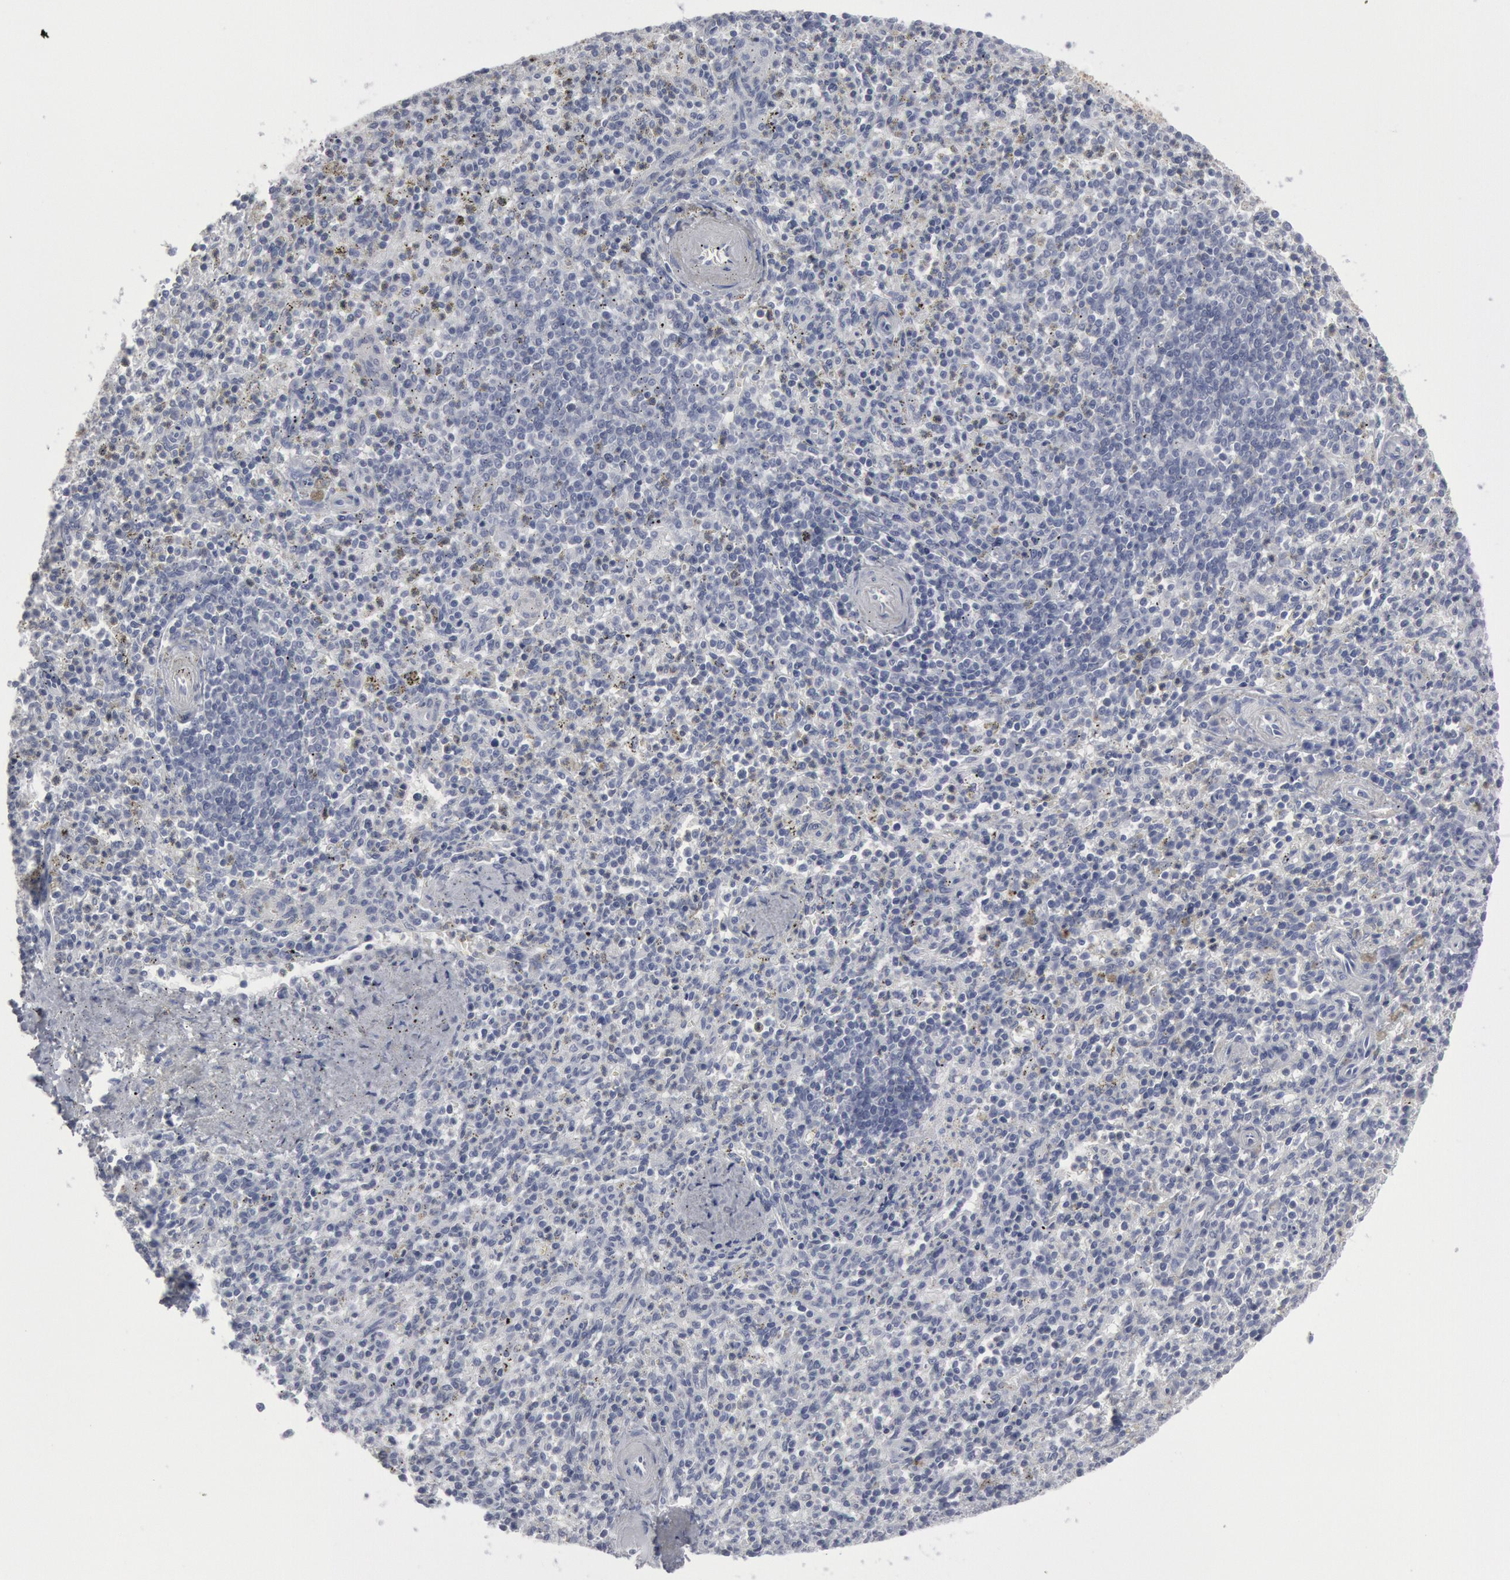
{"staining": {"intensity": "negative", "quantity": "none", "location": "none"}, "tissue": "spleen", "cell_type": "Cells in red pulp", "image_type": "normal", "snomed": [{"axis": "morphology", "description": "Normal tissue, NOS"}, {"axis": "topography", "description": "Spleen"}], "caption": "IHC of benign spleen exhibits no positivity in cells in red pulp. The staining is performed using DAB (3,3'-diaminobenzidine) brown chromogen with nuclei counter-stained in using hematoxylin.", "gene": "DMC1", "patient": {"sex": "male", "age": 72}}